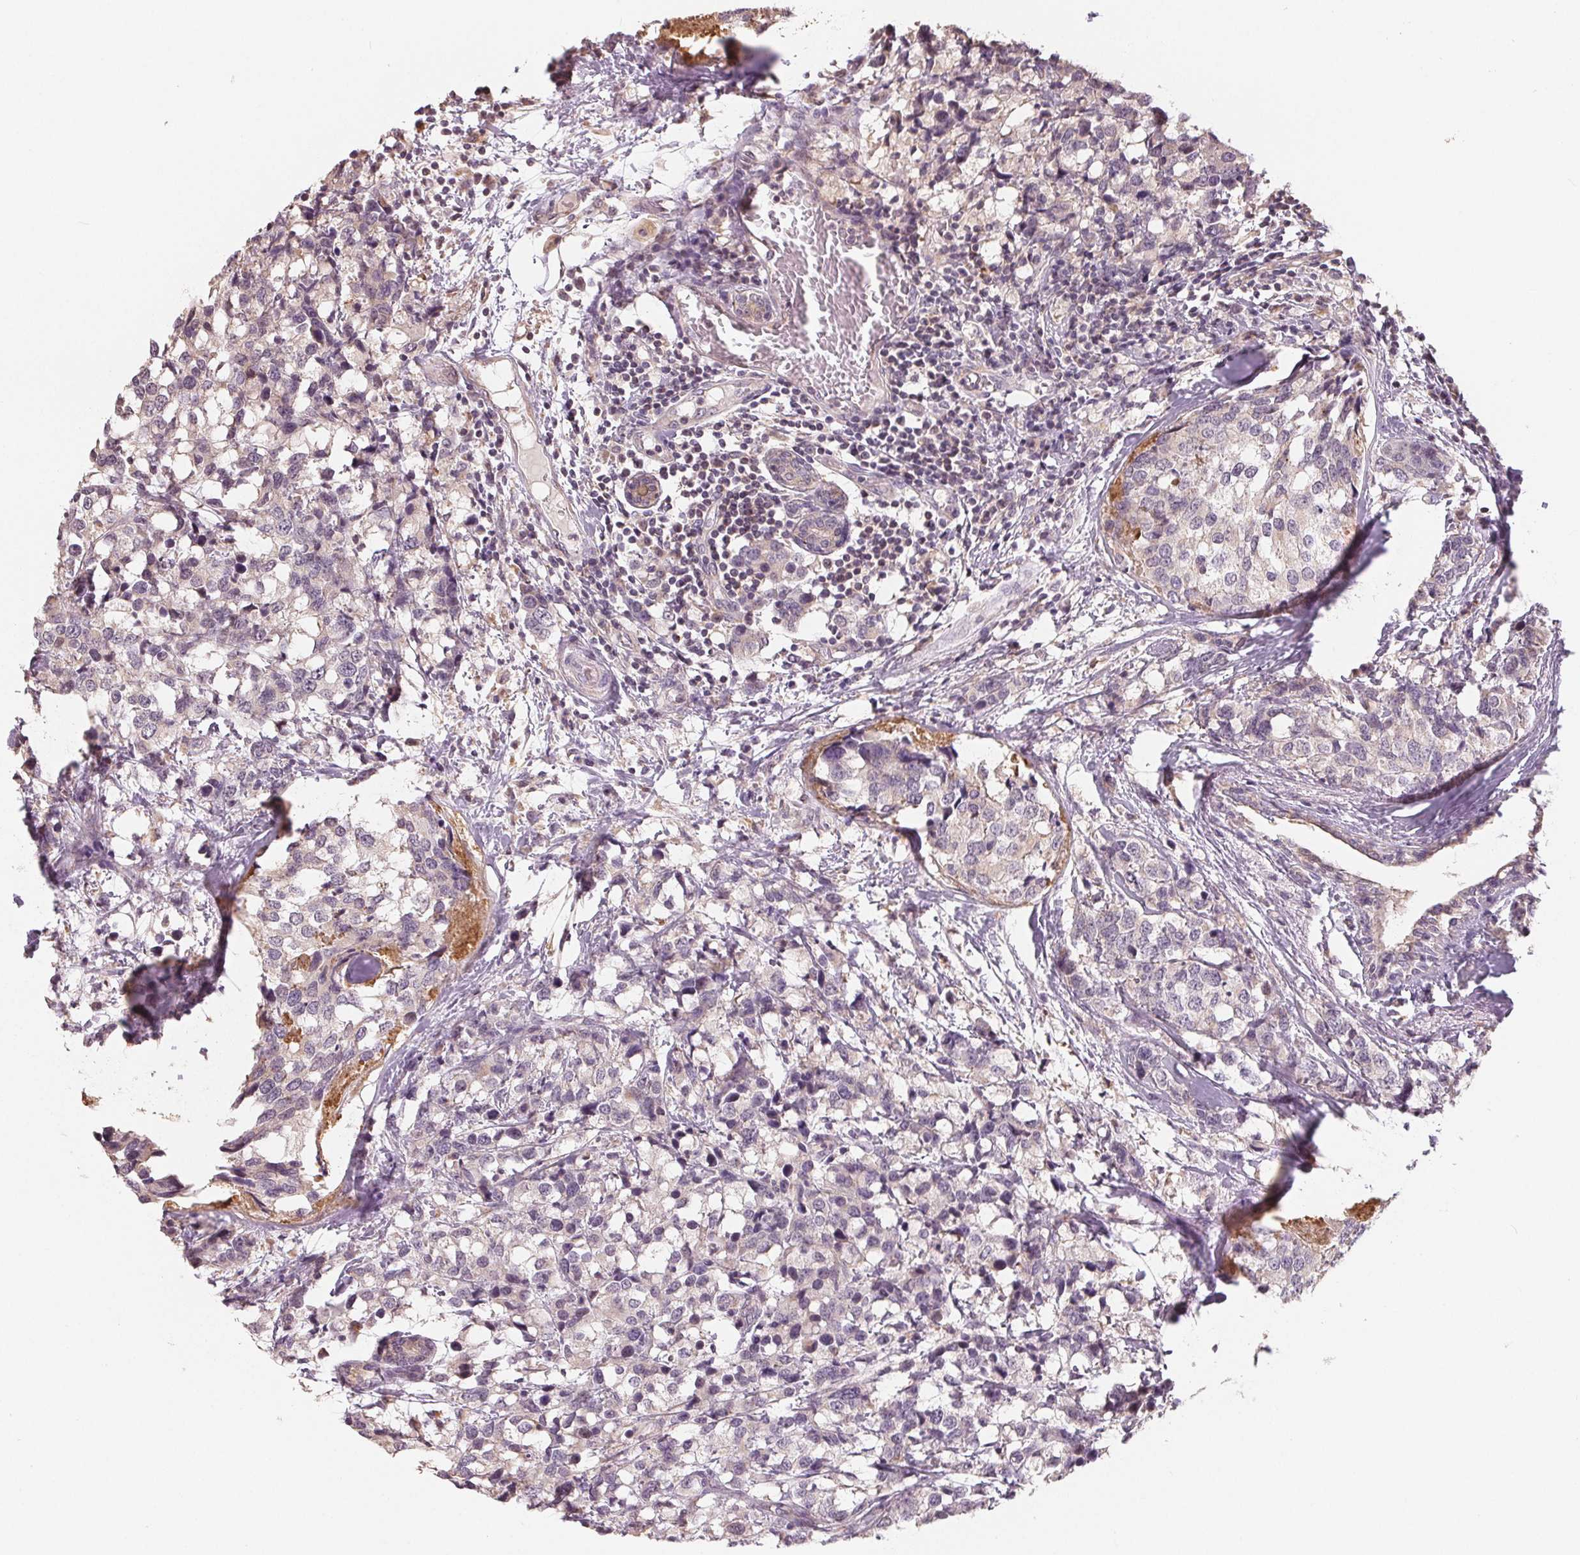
{"staining": {"intensity": "negative", "quantity": "none", "location": "none"}, "tissue": "breast cancer", "cell_type": "Tumor cells", "image_type": "cancer", "snomed": [{"axis": "morphology", "description": "Lobular carcinoma"}, {"axis": "topography", "description": "Breast"}], "caption": "There is no significant positivity in tumor cells of breast cancer.", "gene": "VTCN1", "patient": {"sex": "female", "age": 59}}